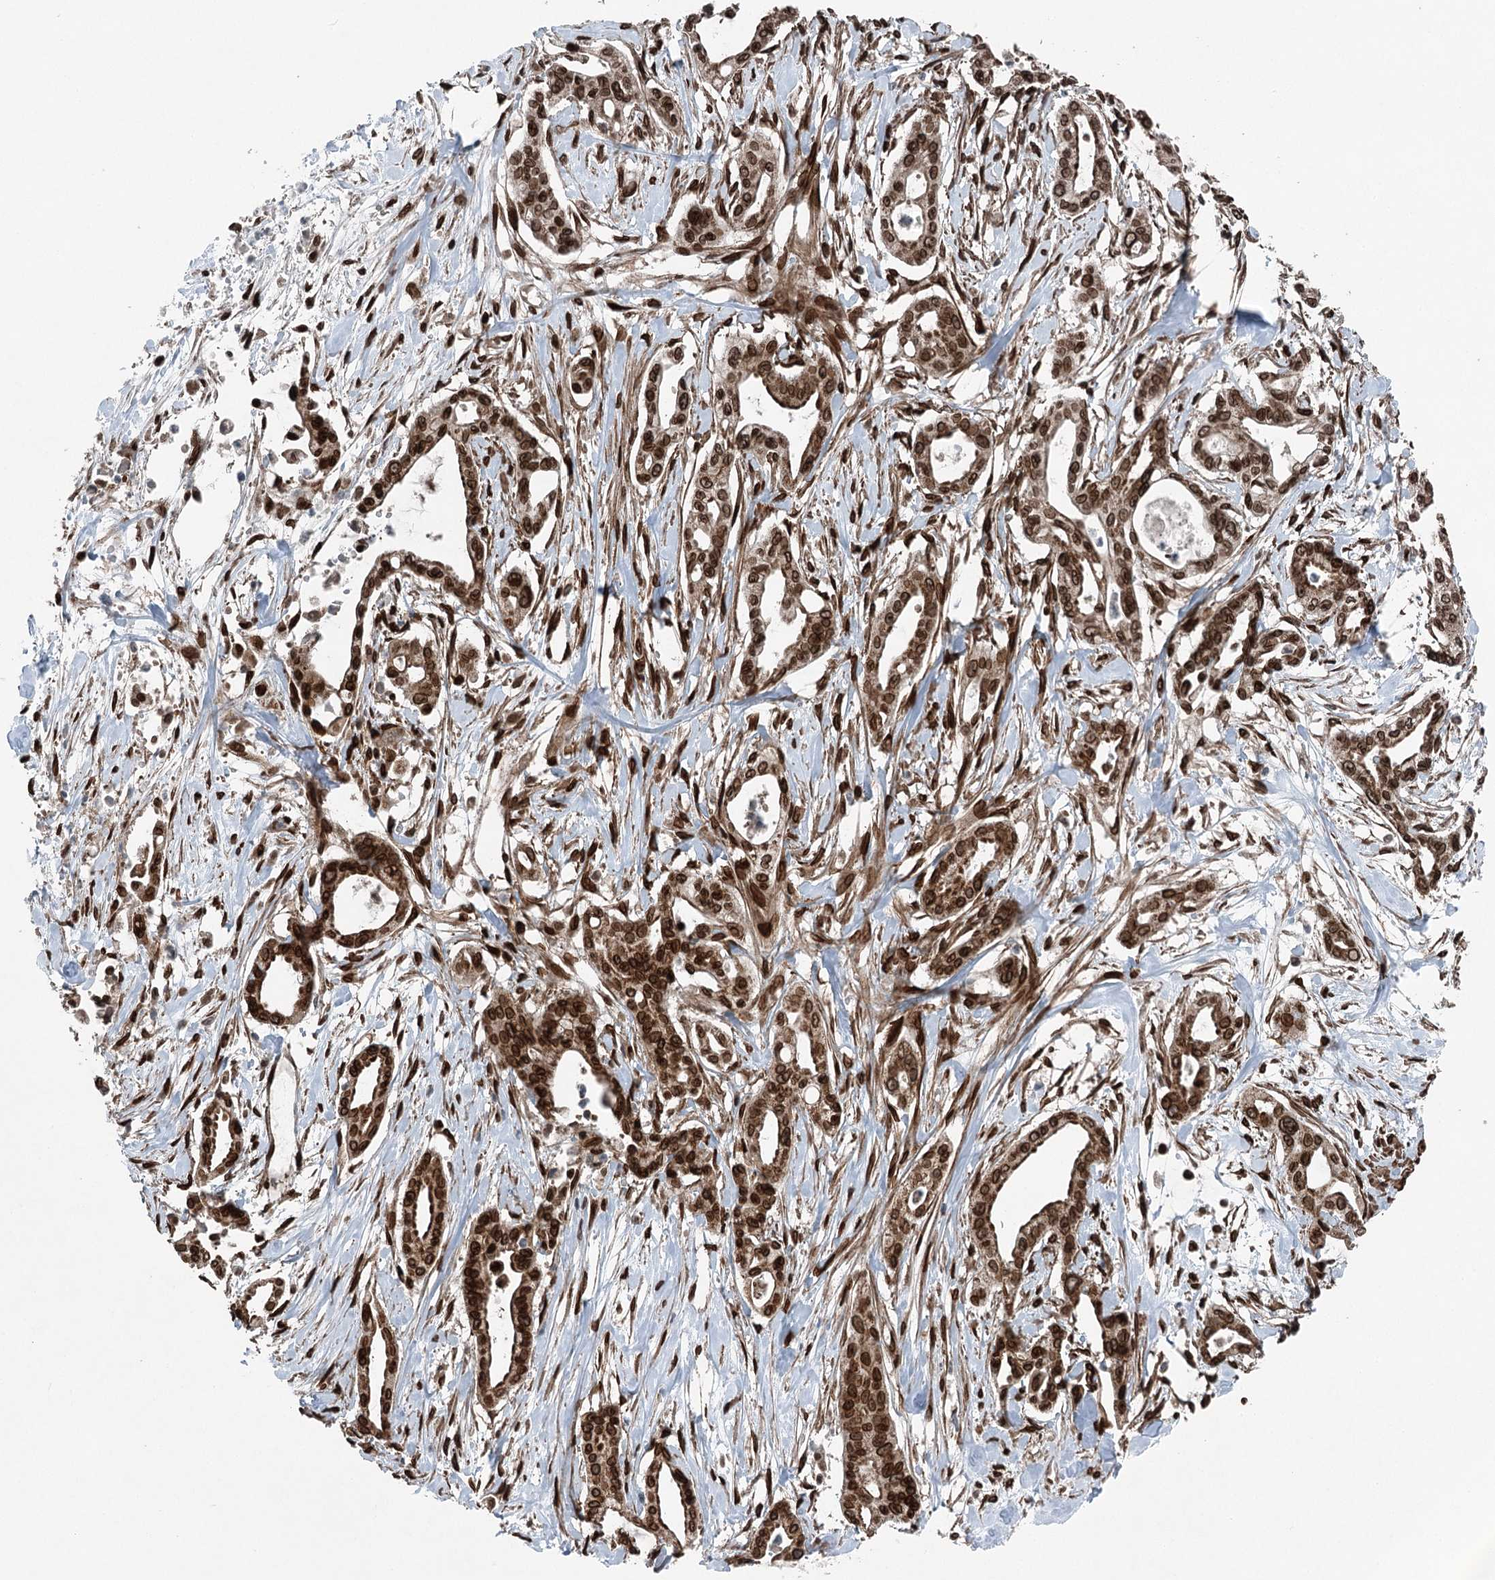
{"staining": {"intensity": "strong", "quantity": ">75%", "location": "cytoplasmic/membranous,nuclear"}, "tissue": "pancreatic cancer", "cell_type": "Tumor cells", "image_type": "cancer", "snomed": [{"axis": "morphology", "description": "Adenocarcinoma, NOS"}, {"axis": "topography", "description": "Pancreas"}], "caption": "Human pancreatic cancer (adenocarcinoma) stained with a brown dye shows strong cytoplasmic/membranous and nuclear positive expression in approximately >75% of tumor cells.", "gene": "BCKDHA", "patient": {"sex": "male", "age": 68}}